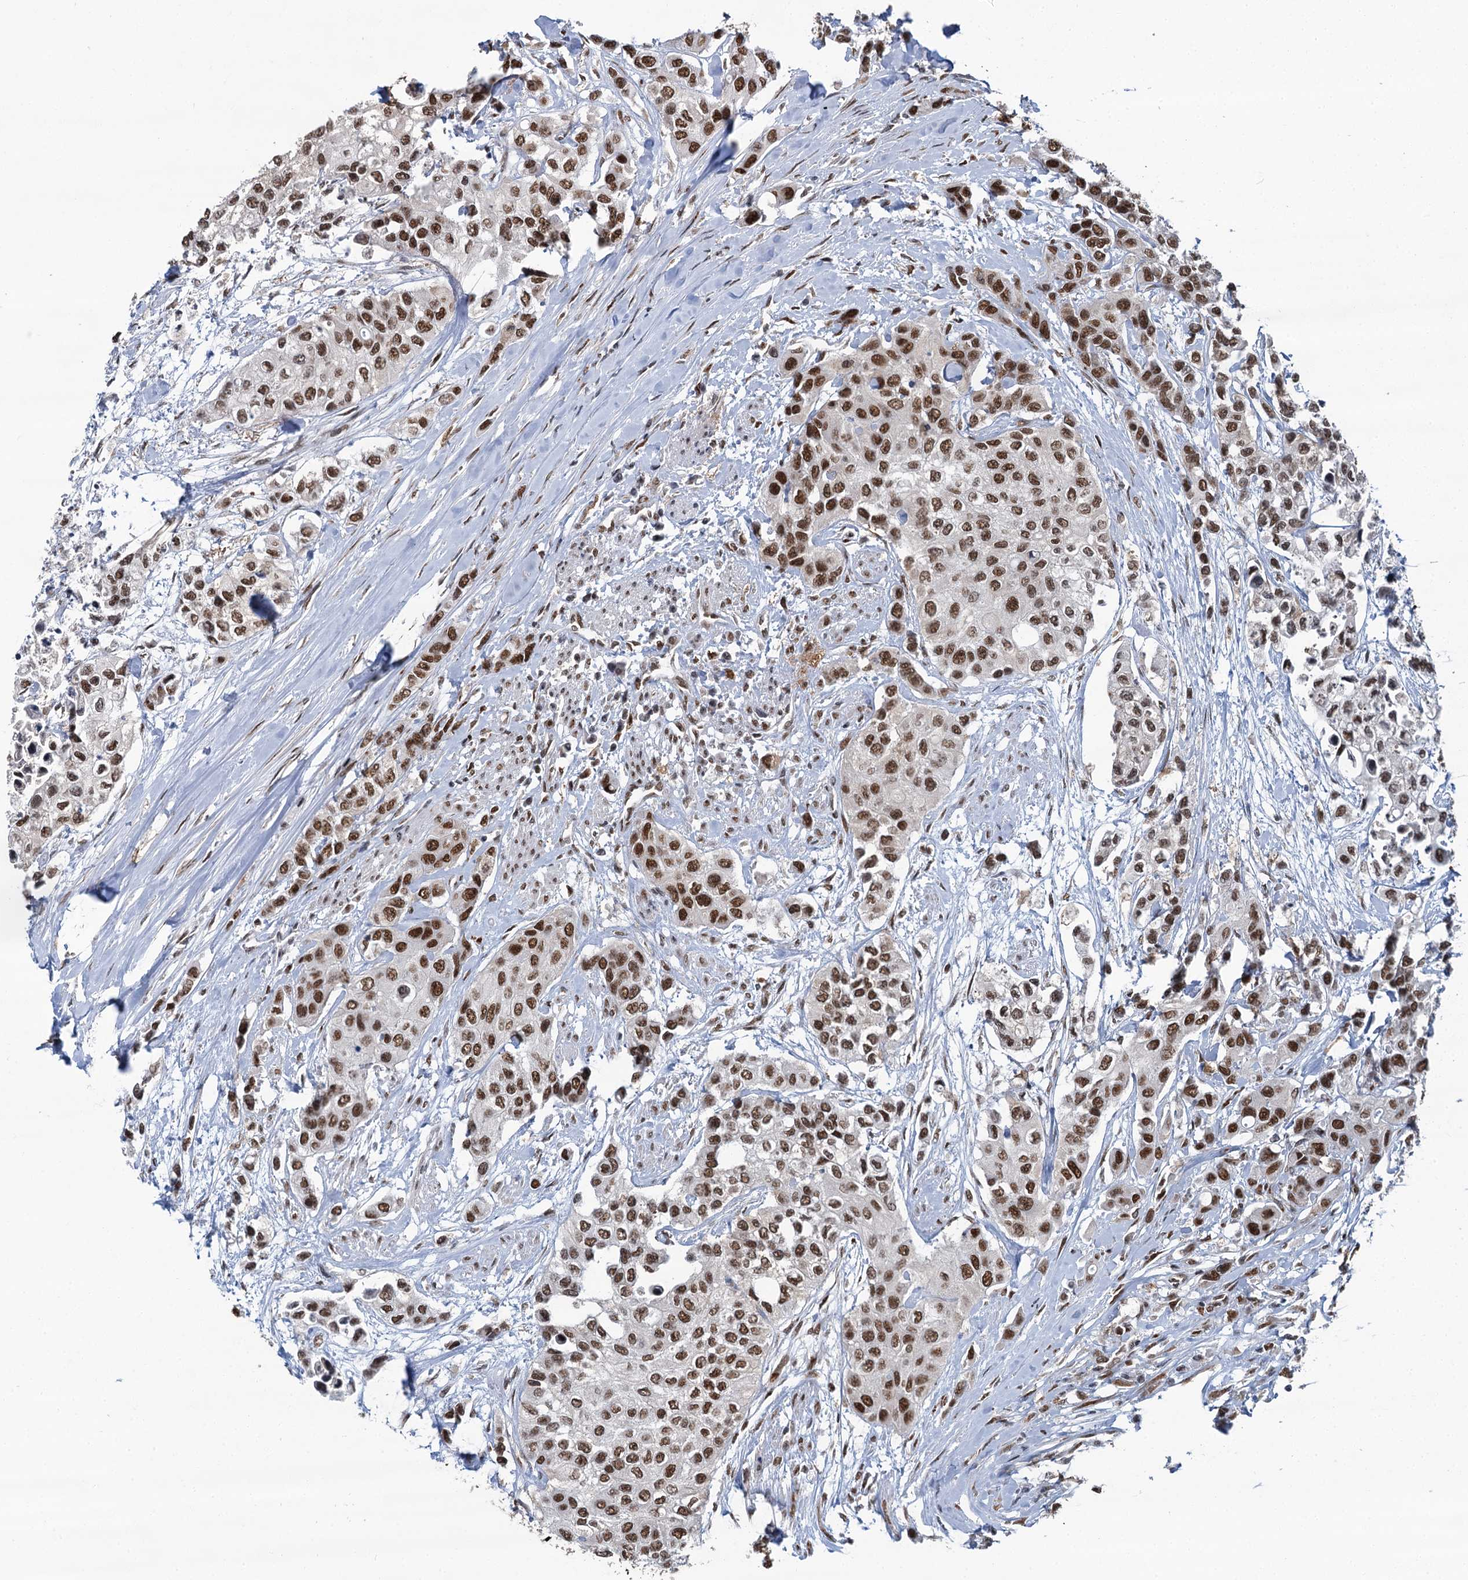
{"staining": {"intensity": "strong", "quantity": ">75%", "location": "nuclear"}, "tissue": "urothelial cancer", "cell_type": "Tumor cells", "image_type": "cancer", "snomed": [{"axis": "morphology", "description": "Normal tissue, NOS"}, {"axis": "morphology", "description": "Urothelial carcinoma, High grade"}, {"axis": "topography", "description": "Vascular tissue"}, {"axis": "topography", "description": "Urinary bladder"}], "caption": "Urothelial cancer stained with a brown dye reveals strong nuclear positive expression in about >75% of tumor cells.", "gene": "PPHLN1", "patient": {"sex": "female", "age": 56}}